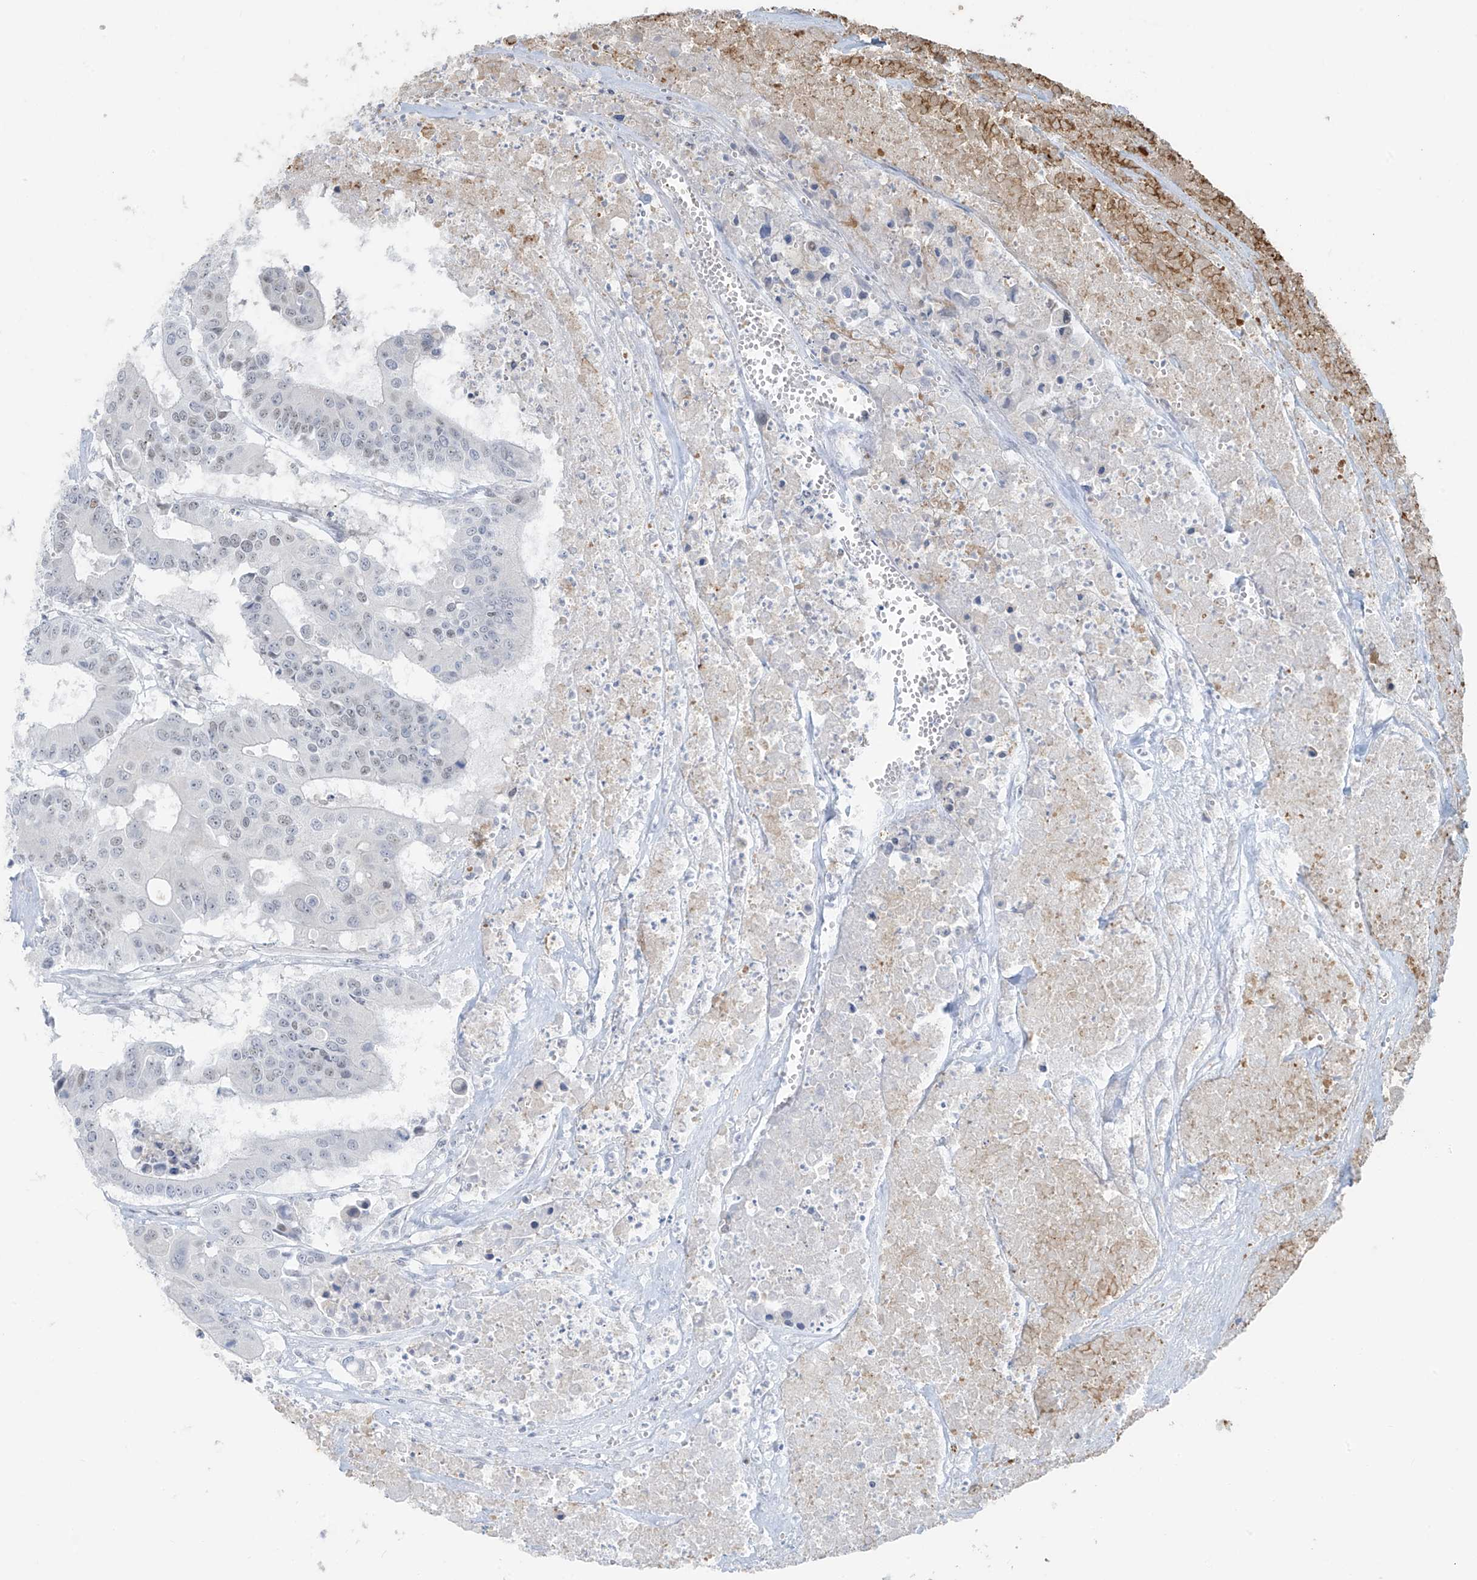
{"staining": {"intensity": "negative", "quantity": "none", "location": "none"}, "tissue": "colorectal cancer", "cell_type": "Tumor cells", "image_type": "cancer", "snomed": [{"axis": "morphology", "description": "Adenocarcinoma, NOS"}, {"axis": "topography", "description": "Colon"}], "caption": "IHC photomicrograph of neoplastic tissue: human adenocarcinoma (colorectal) stained with DAB demonstrates no significant protein expression in tumor cells.", "gene": "TTC22", "patient": {"sex": "male", "age": 77}}